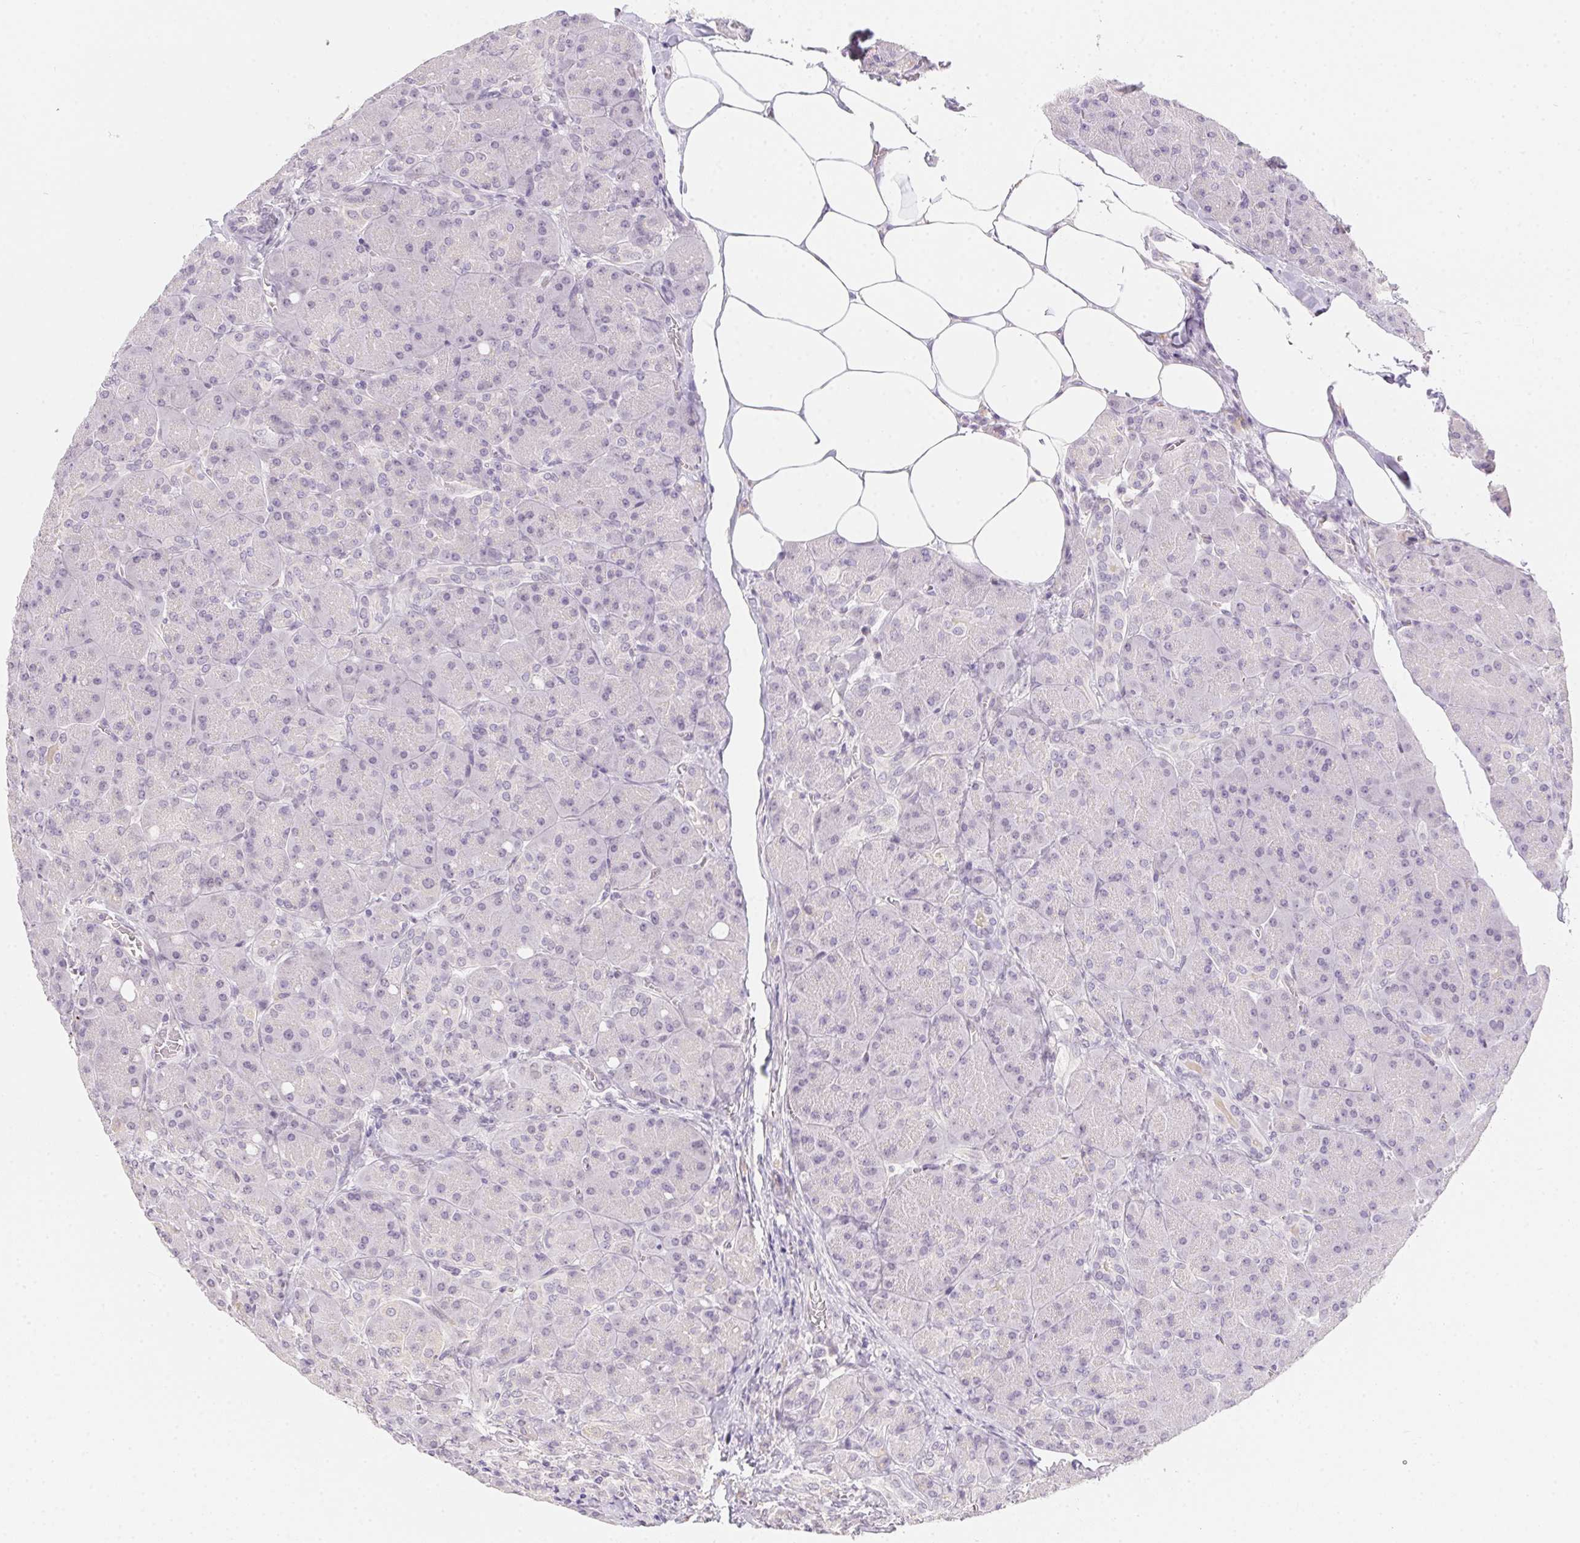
{"staining": {"intensity": "negative", "quantity": "none", "location": "none"}, "tissue": "pancreas", "cell_type": "Exocrine glandular cells", "image_type": "normal", "snomed": [{"axis": "morphology", "description": "Normal tissue, NOS"}, {"axis": "topography", "description": "Pancreas"}], "caption": "Exocrine glandular cells are negative for protein expression in benign human pancreas. (DAB (3,3'-diaminobenzidine) immunohistochemistry (IHC), high magnification).", "gene": "MORC1", "patient": {"sex": "male", "age": 55}}